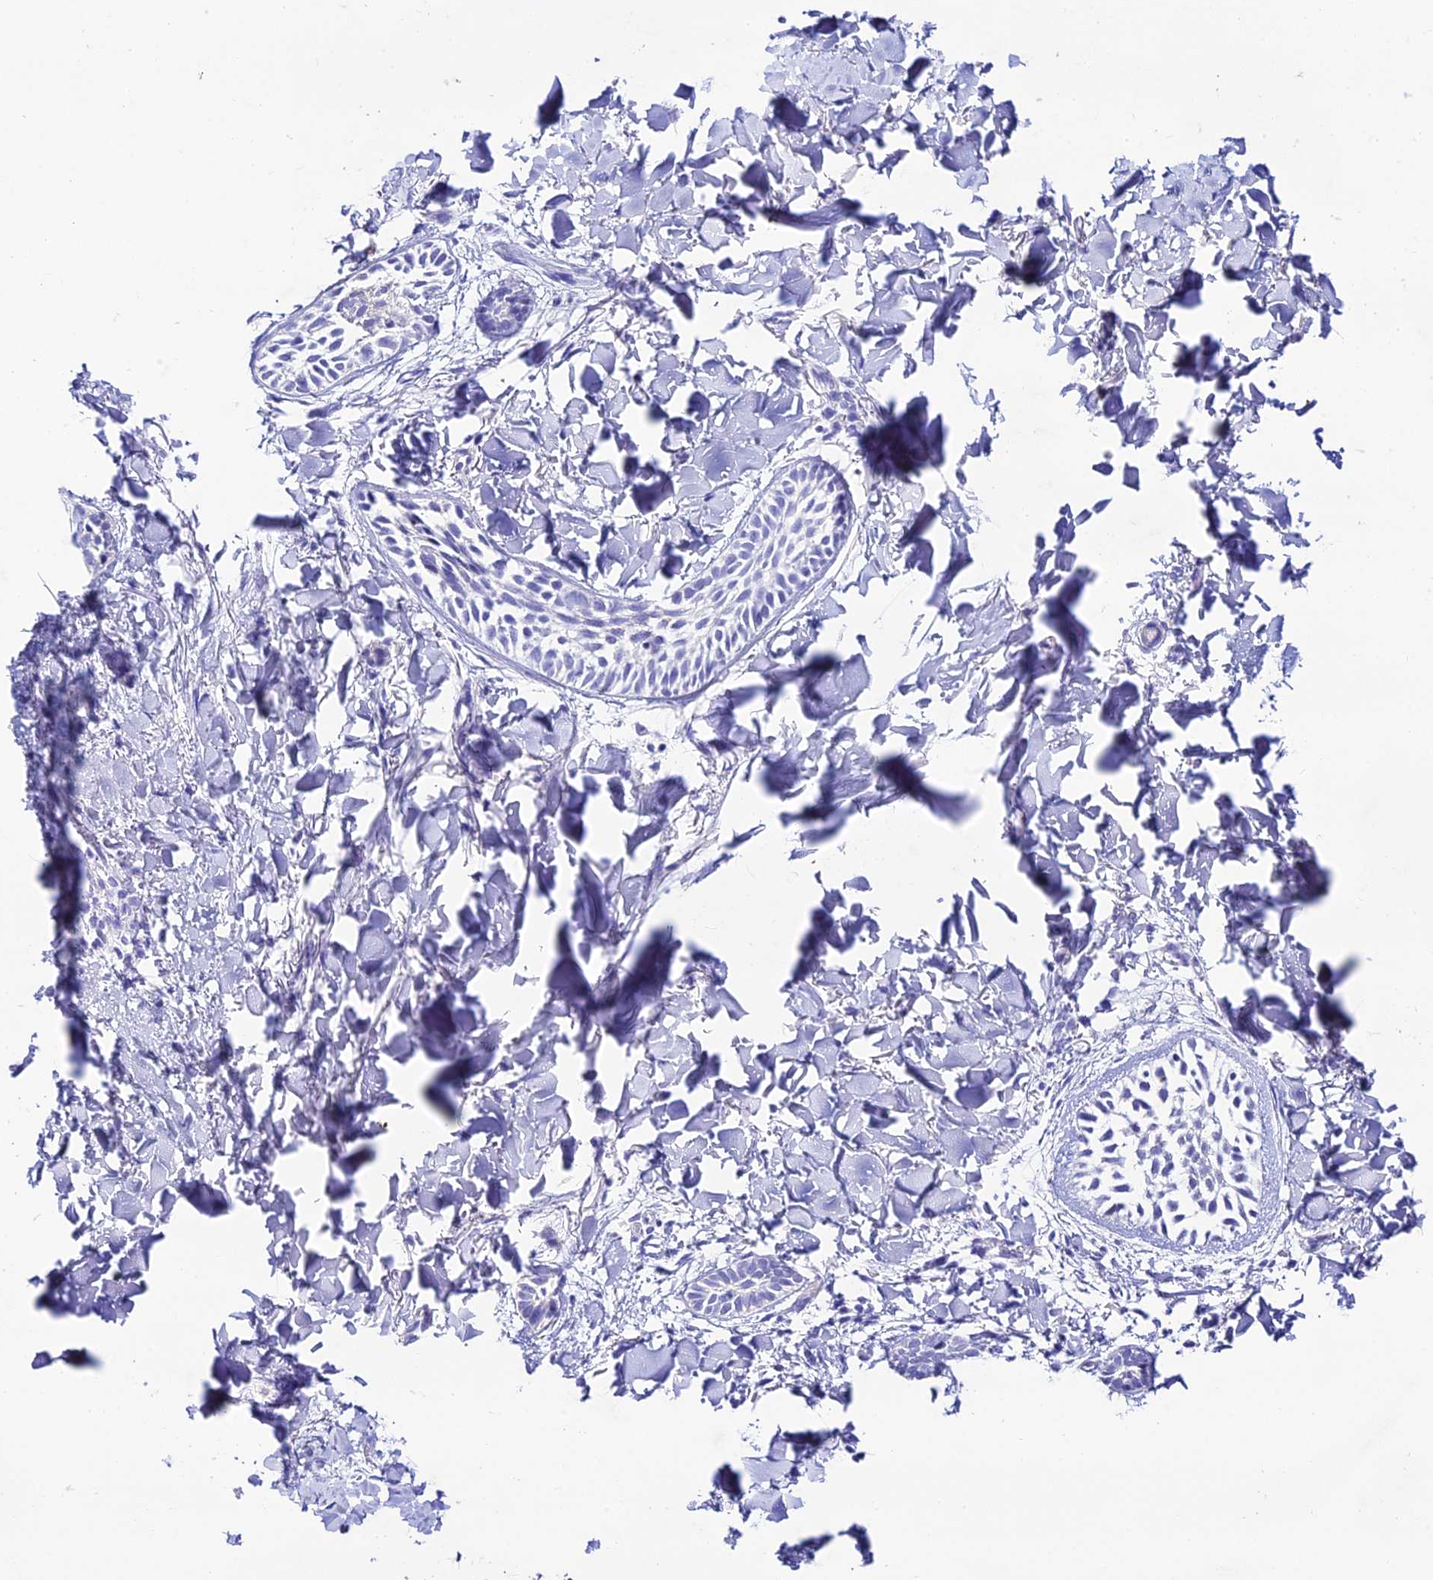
{"staining": {"intensity": "negative", "quantity": "none", "location": "none"}, "tissue": "skin cancer", "cell_type": "Tumor cells", "image_type": "cancer", "snomed": [{"axis": "morphology", "description": "Basal cell carcinoma"}, {"axis": "topography", "description": "Skin"}], "caption": "Basal cell carcinoma (skin) was stained to show a protein in brown. There is no significant positivity in tumor cells. Nuclei are stained in blue.", "gene": "NLRP6", "patient": {"sex": "female", "age": 59}}